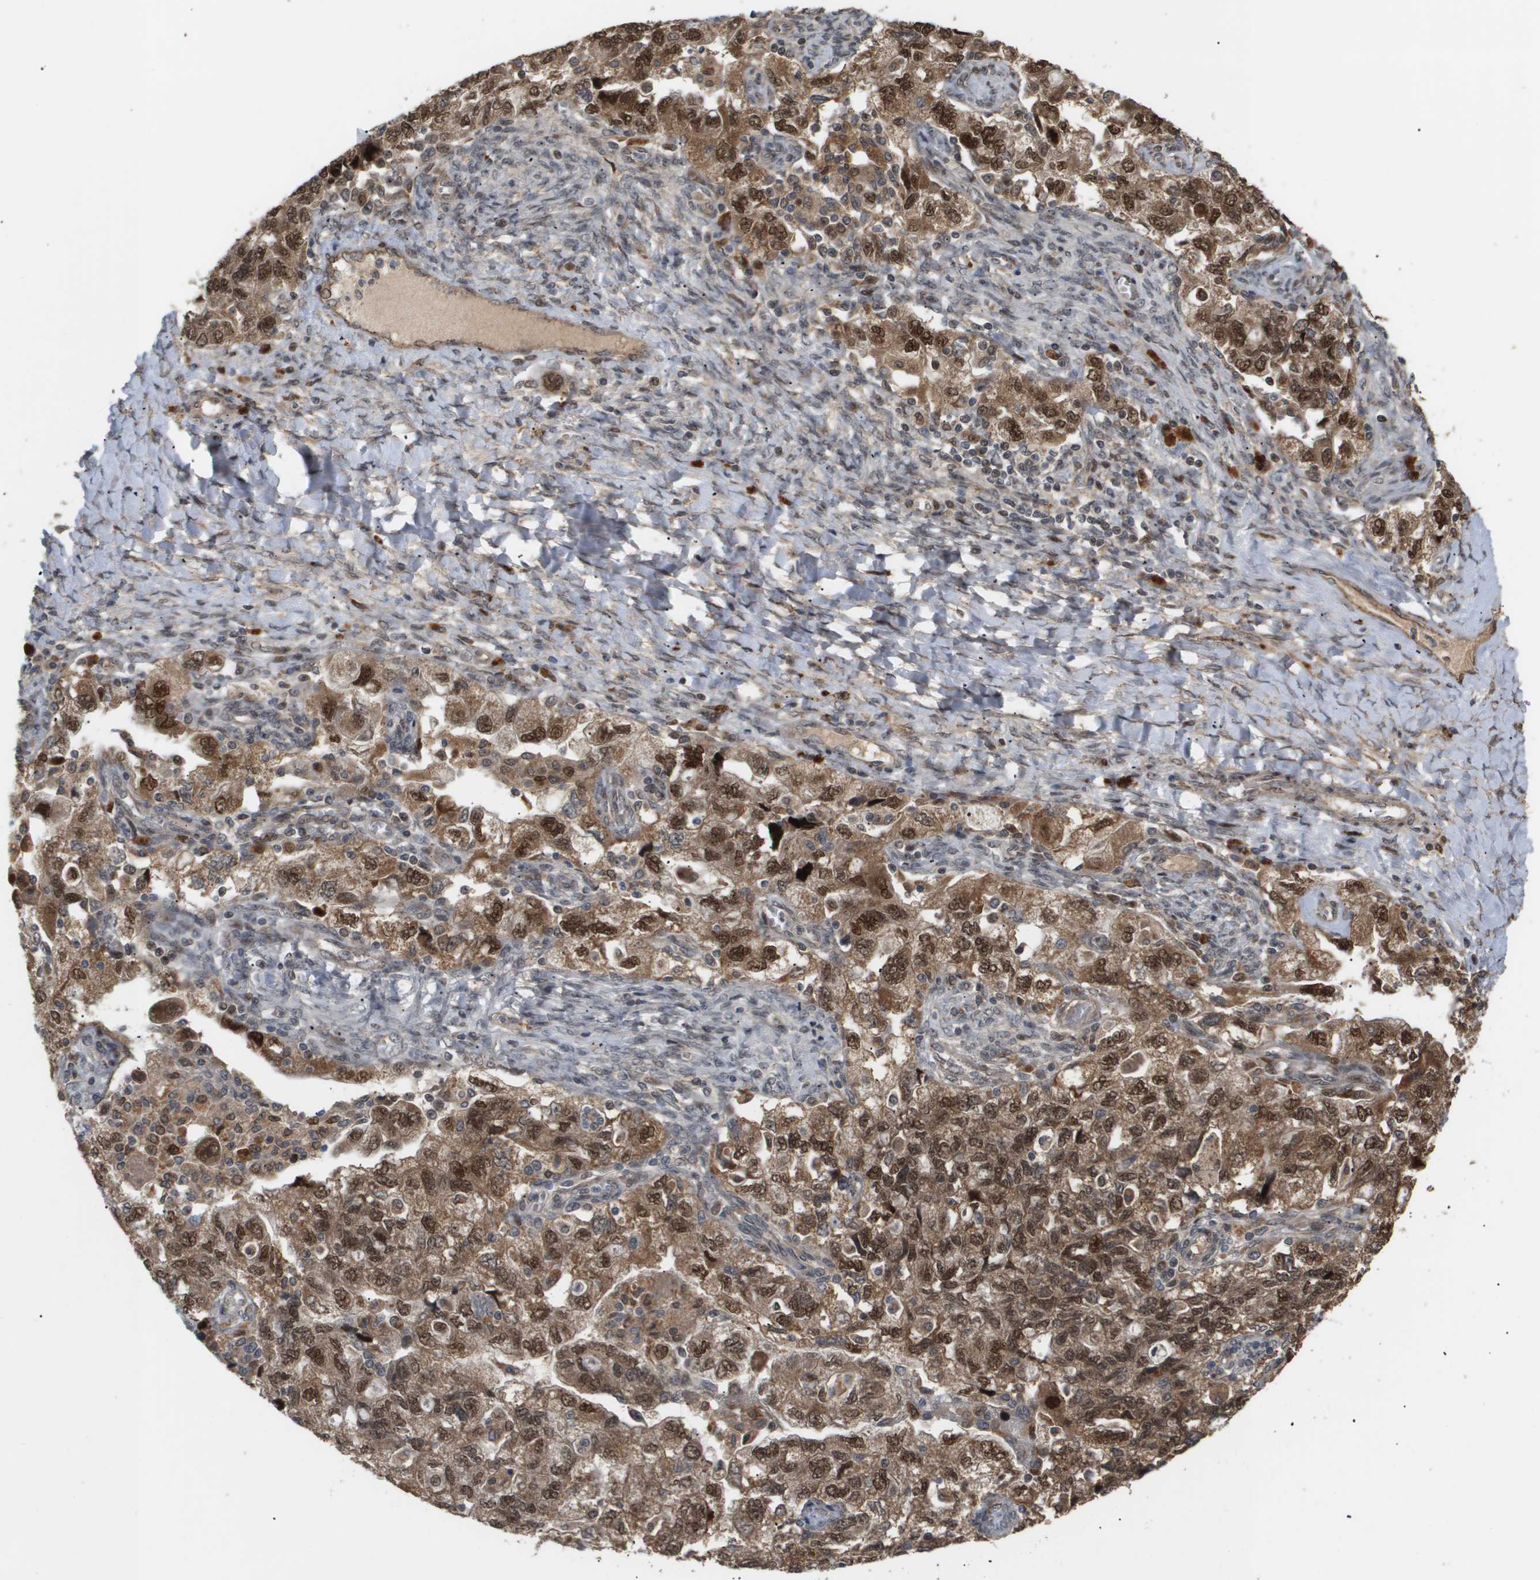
{"staining": {"intensity": "strong", "quantity": ">75%", "location": "cytoplasmic/membranous"}, "tissue": "ovarian cancer", "cell_type": "Tumor cells", "image_type": "cancer", "snomed": [{"axis": "morphology", "description": "Carcinoma, NOS"}, {"axis": "morphology", "description": "Cystadenocarcinoma, serous, NOS"}, {"axis": "topography", "description": "Ovary"}], "caption": "Strong cytoplasmic/membranous positivity is present in about >75% of tumor cells in ovarian cancer.", "gene": "PDGFB", "patient": {"sex": "female", "age": 69}}